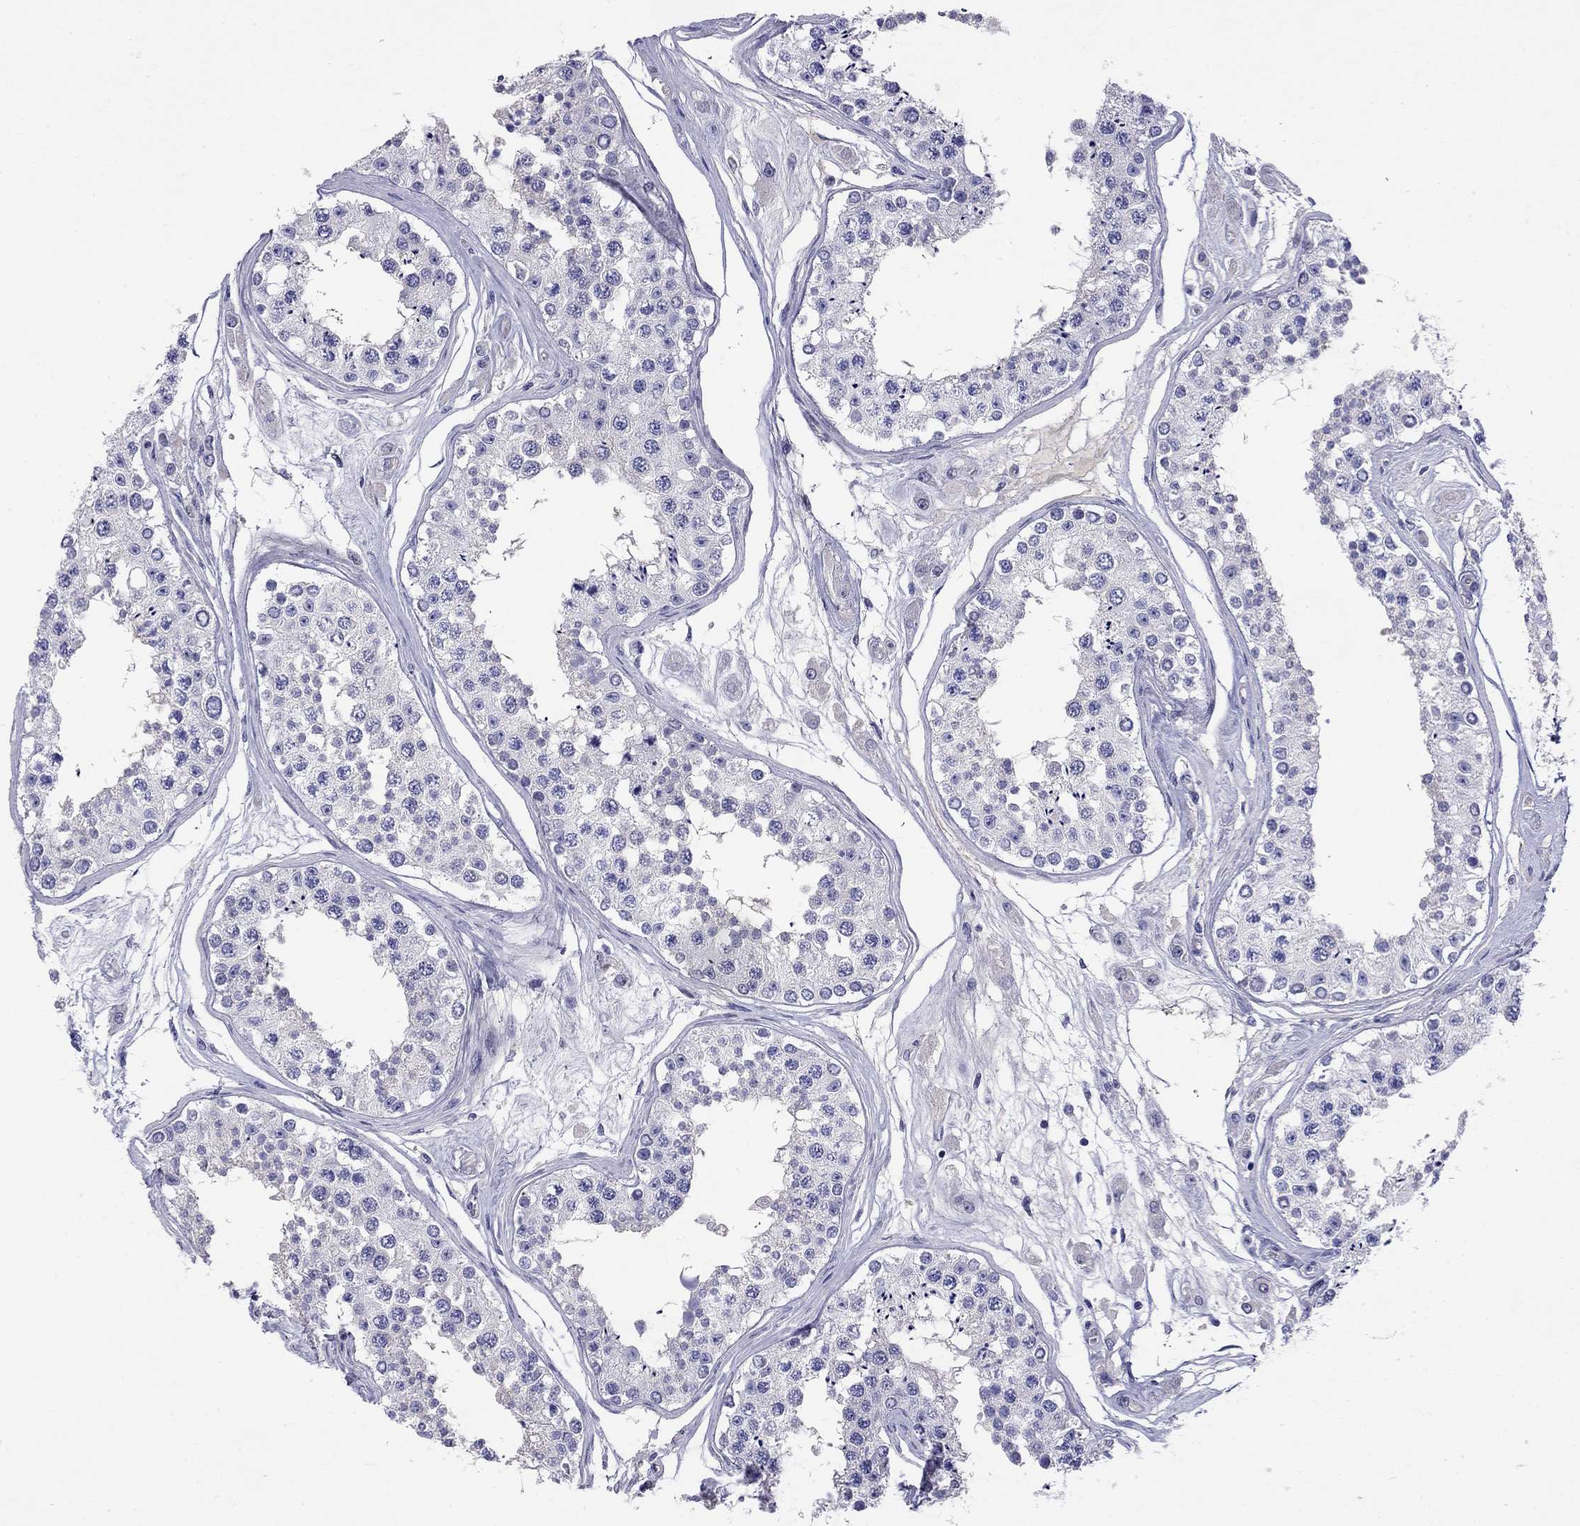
{"staining": {"intensity": "negative", "quantity": "none", "location": "none"}, "tissue": "testis", "cell_type": "Cells in seminiferous ducts", "image_type": "normal", "snomed": [{"axis": "morphology", "description": "Normal tissue, NOS"}, {"axis": "topography", "description": "Testis"}], "caption": "Protein analysis of normal testis demonstrates no significant expression in cells in seminiferous ducts. The staining was performed using DAB to visualize the protein expression in brown, while the nuclei were stained in blue with hematoxylin (Magnification: 20x).", "gene": "CMYA5", "patient": {"sex": "male", "age": 25}}